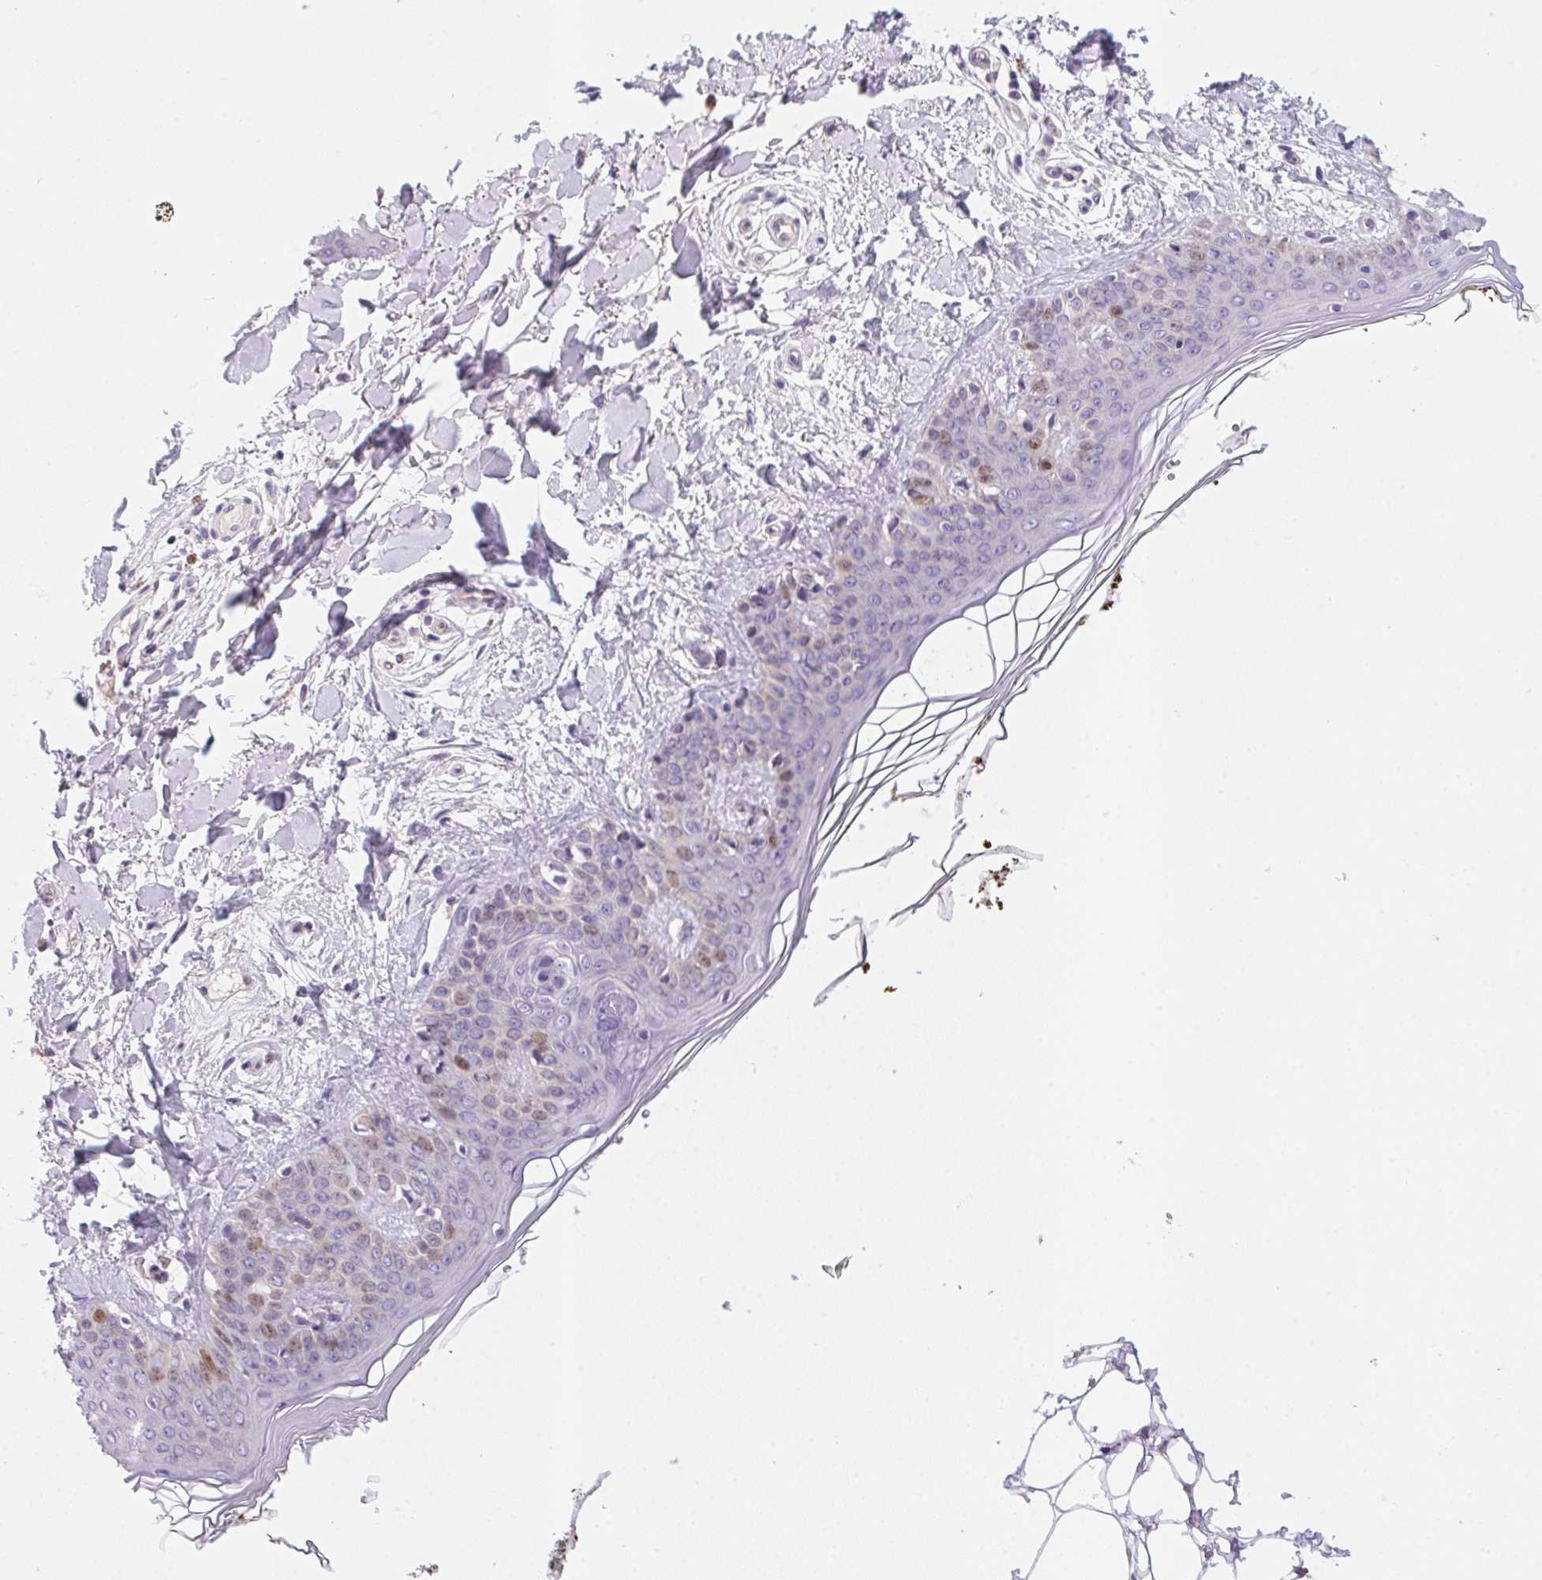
{"staining": {"intensity": "negative", "quantity": "none", "location": "none"}, "tissue": "skin", "cell_type": "Fibroblasts", "image_type": "normal", "snomed": [{"axis": "morphology", "description": "Normal tissue, NOS"}, {"axis": "topography", "description": "Skin"}], "caption": "This is an IHC histopathology image of unremarkable skin. There is no positivity in fibroblasts.", "gene": "HELLS", "patient": {"sex": "female", "age": 34}}